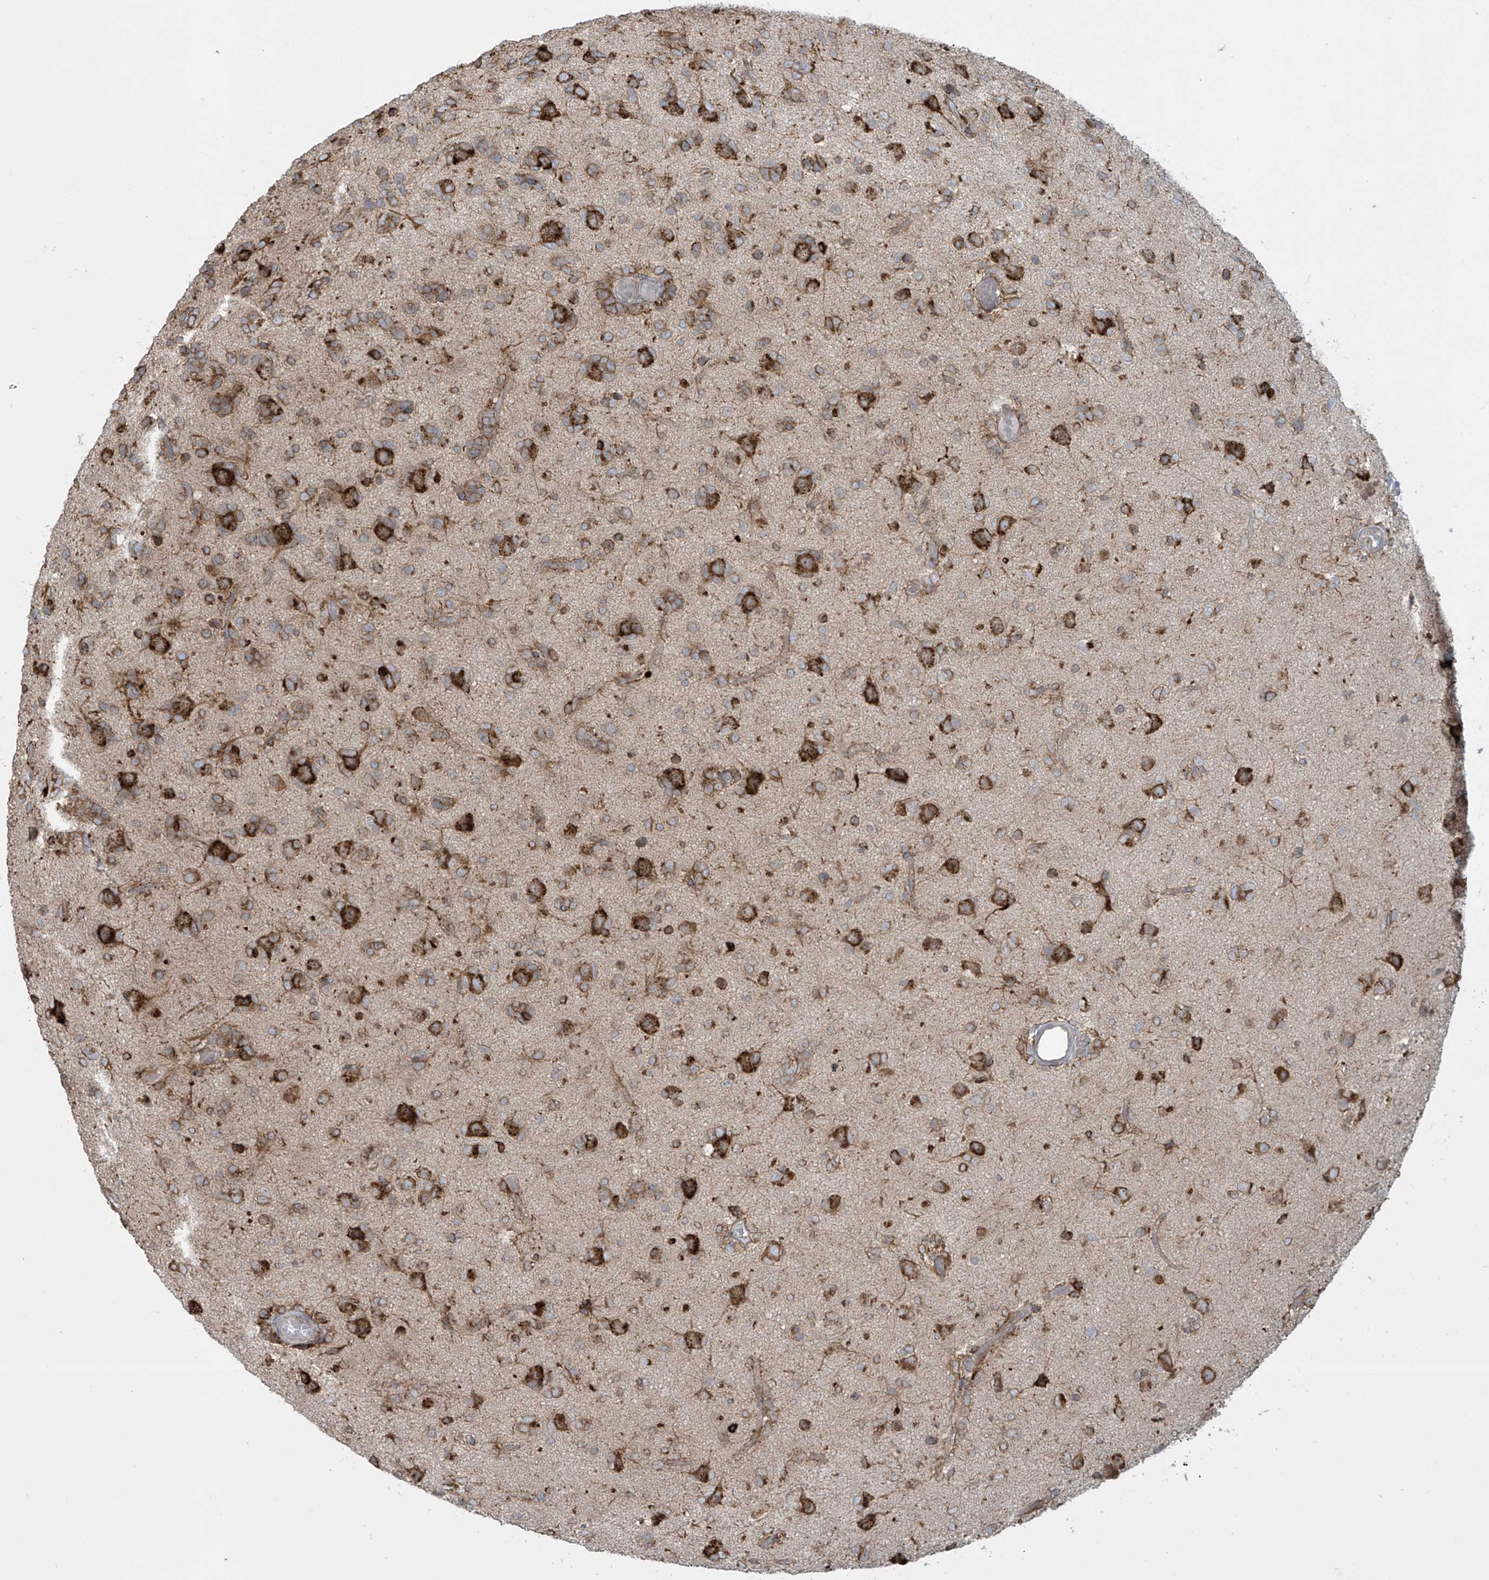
{"staining": {"intensity": "moderate", "quantity": ">75%", "location": "cytoplasmic/membranous"}, "tissue": "glioma", "cell_type": "Tumor cells", "image_type": "cancer", "snomed": [{"axis": "morphology", "description": "Glioma, malignant, High grade"}, {"axis": "topography", "description": "Brain"}], "caption": "An immunohistochemistry (IHC) micrograph of neoplastic tissue is shown. Protein staining in brown labels moderate cytoplasmic/membranous positivity in malignant glioma (high-grade) within tumor cells.", "gene": "MX1", "patient": {"sex": "female", "age": 59}}